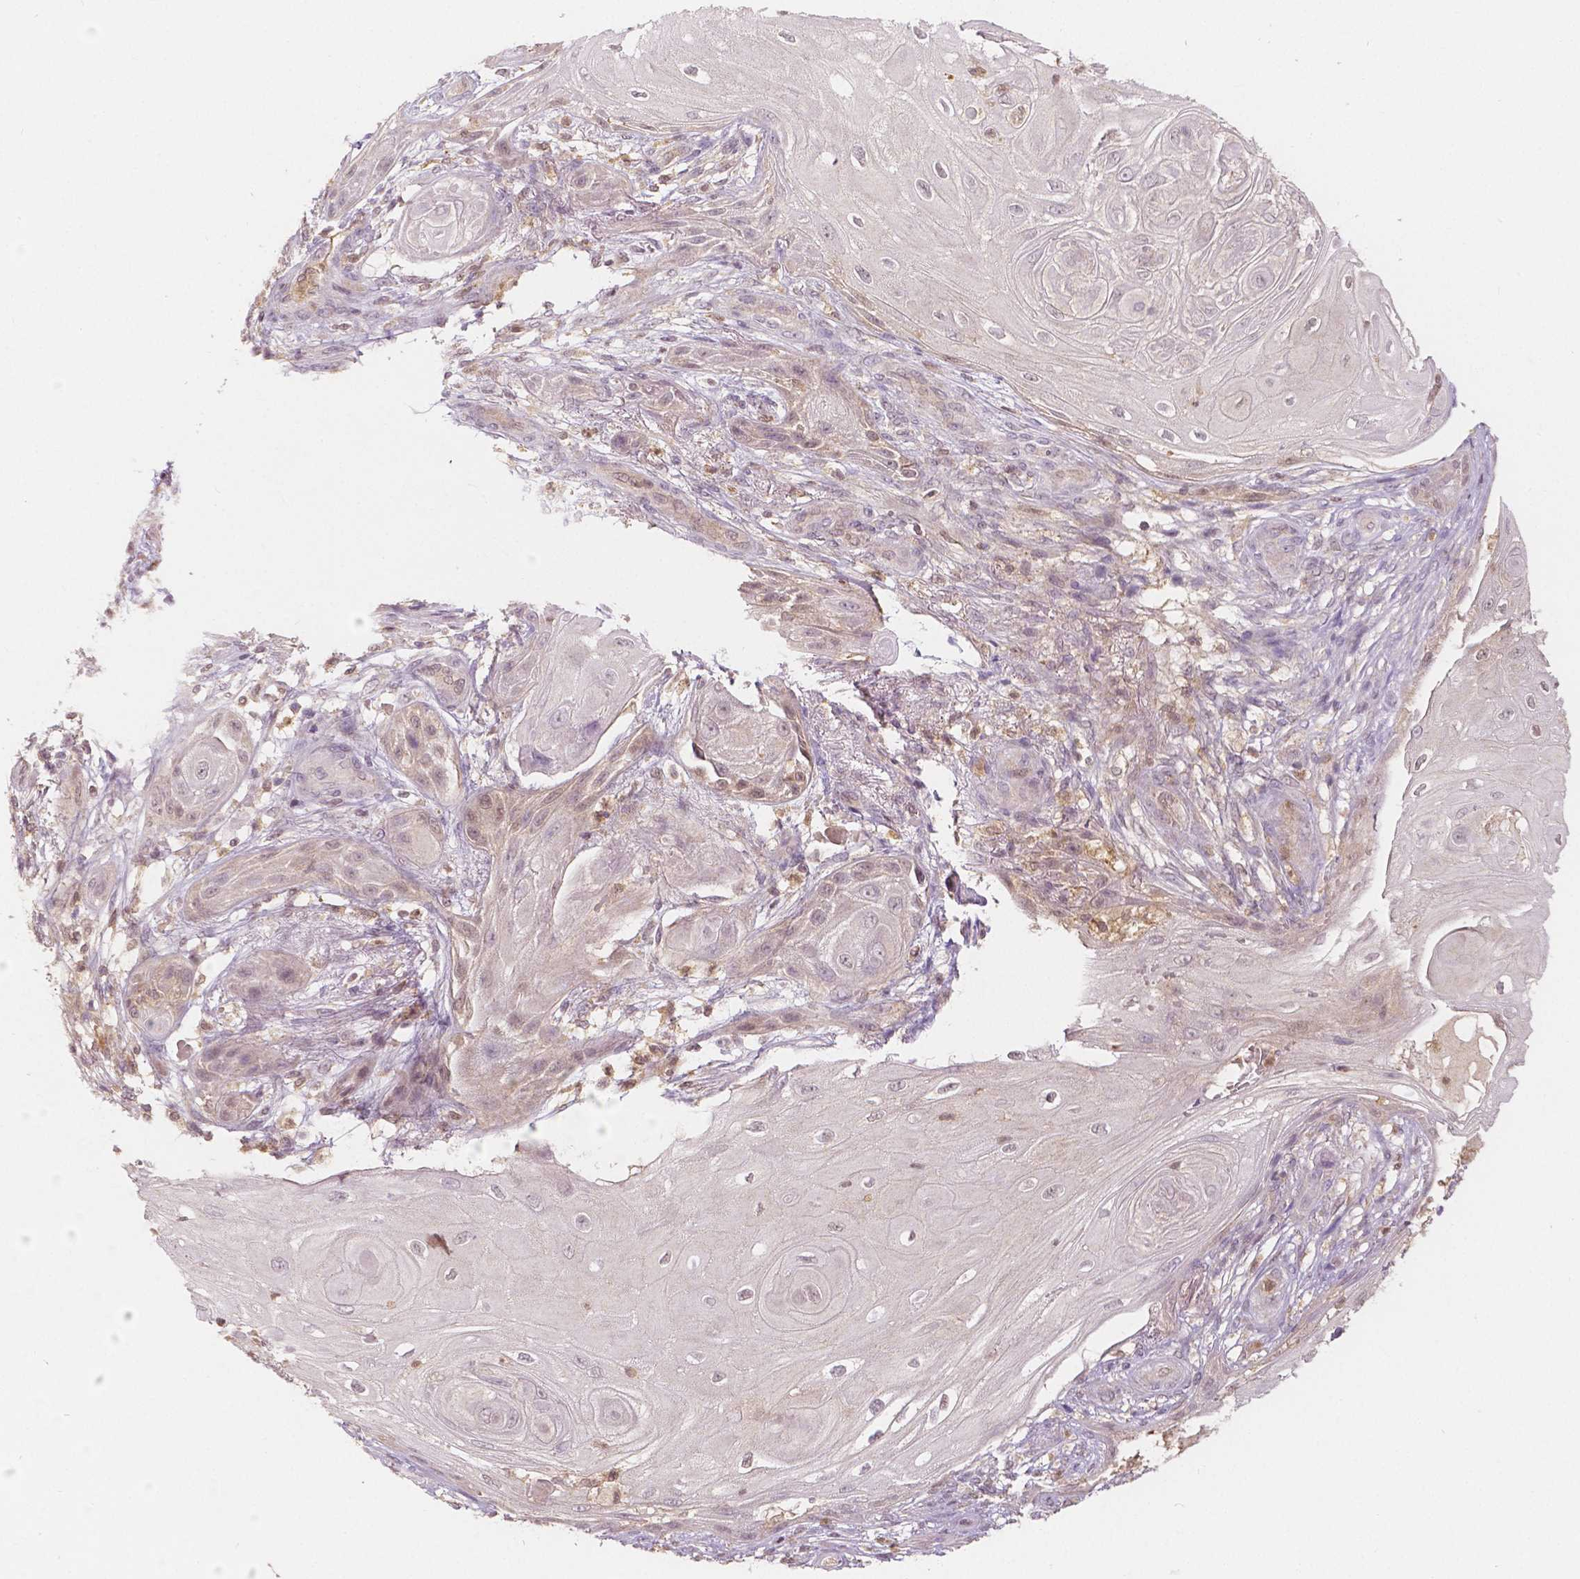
{"staining": {"intensity": "weak", "quantity": "<25%", "location": "nuclear"}, "tissue": "skin cancer", "cell_type": "Tumor cells", "image_type": "cancer", "snomed": [{"axis": "morphology", "description": "Squamous cell carcinoma, NOS"}, {"axis": "topography", "description": "Skin"}], "caption": "The histopathology image reveals no staining of tumor cells in skin cancer (squamous cell carcinoma).", "gene": "NAPRT", "patient": {"sex": "male", "age": 62}}